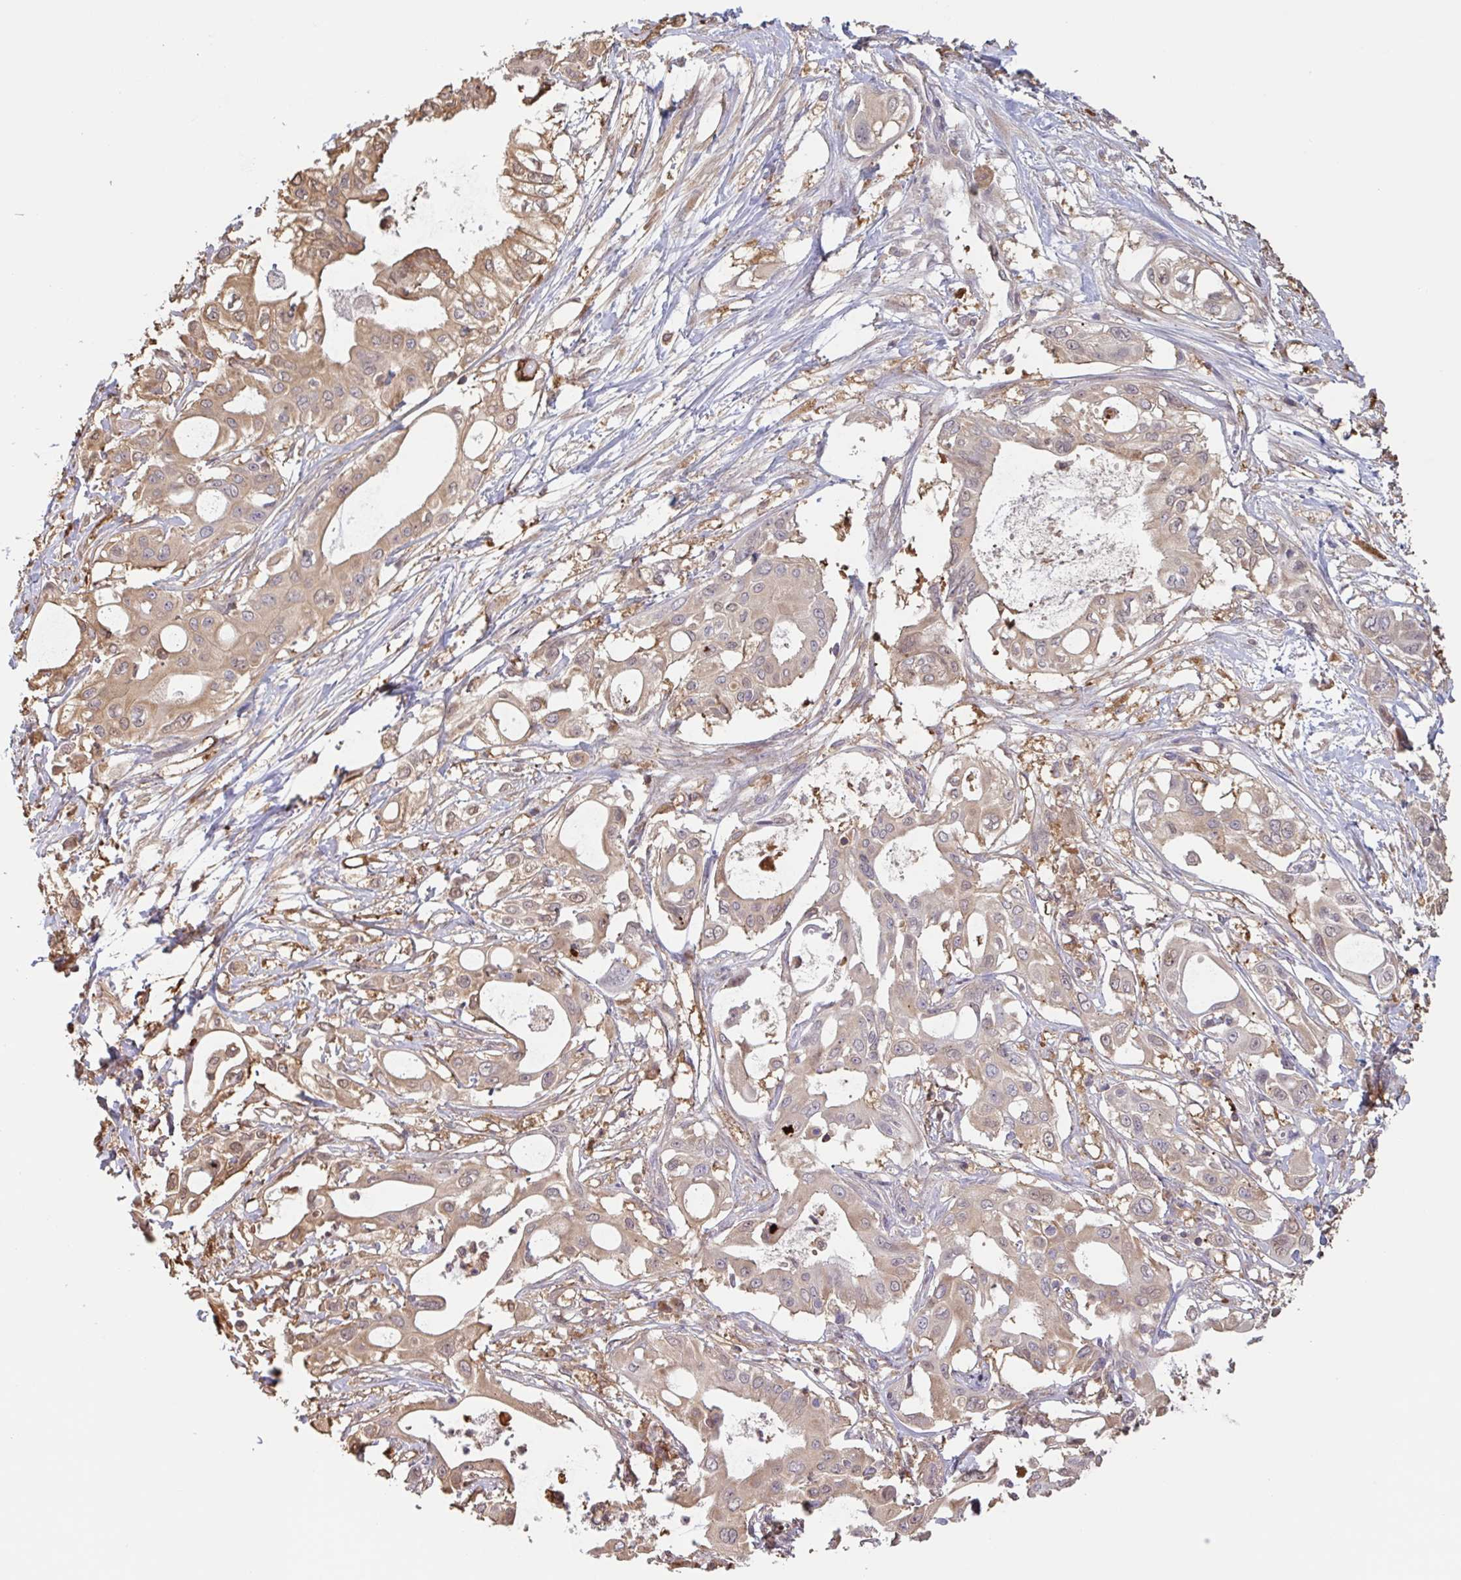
{"staining": {"intensity": "weak", "quantity": ">75%", "location": "cytoplasmic/membranous"}, "tissue": "pancreatic cancer", "cell_type": "Tumor cells", "image_type": "cancer", "snomed": [{"axis": "morphology", "description": "Adenocarcinoma, NOS"}, {"axis": "topography", "description": "Pancreas"}], "caption": "Immunohistochemical staining of adenocarcinoma (pancreatic) demonstrates weak cytoplasmic/membranous protein staining in about >75% of tumor cells. The staining is performed using DAB (3,3'-diaminobenzidine) brown chromogen to label protein expression. The nuclei are counter-stained blue using hematoxylin.", "gene": "OTOP2", "patient": {"sex": "female", "age": 68}}